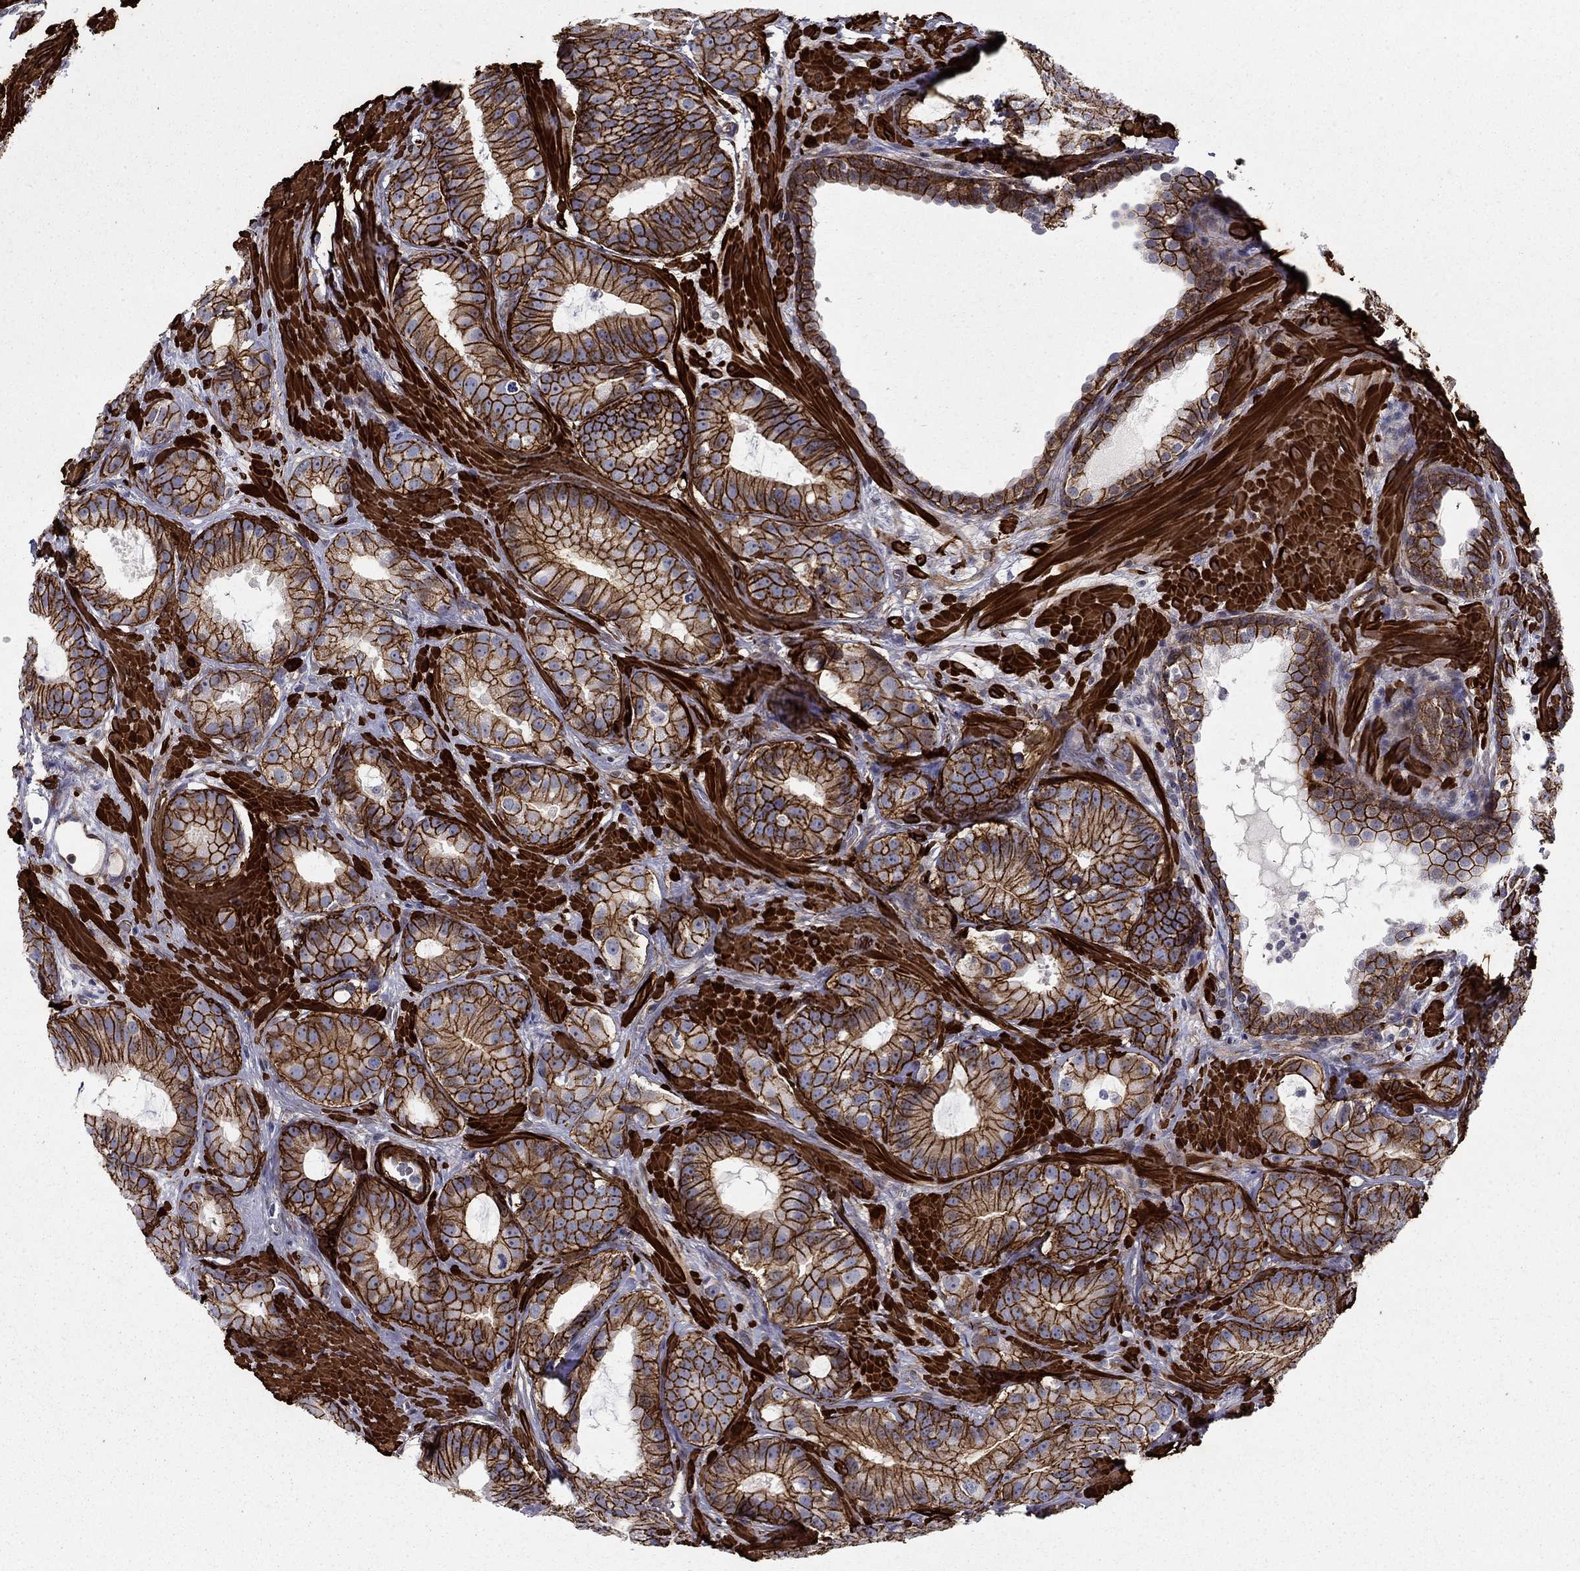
{"staining": {"intensity": "strong", "quantity": ">75%", "location": "cytoplasmic/membranous"}, "tissue": "prostate cancer", "cell_type": "Tumor cells", "image_type": "cancer", "snomed": [{"axis": "morphology", "description": "Adenocarcinoma, NOS"}, {"axis": "topography", "description": "Prostate"}], "caption": "DAB immunohistochemical staining of human prostate cancer shows strong cytoplasmic/membranous protein expression in about >75% of tumor cells.", "gene": "KRBA1", "patient": {"sex": "male", "age": 69}}